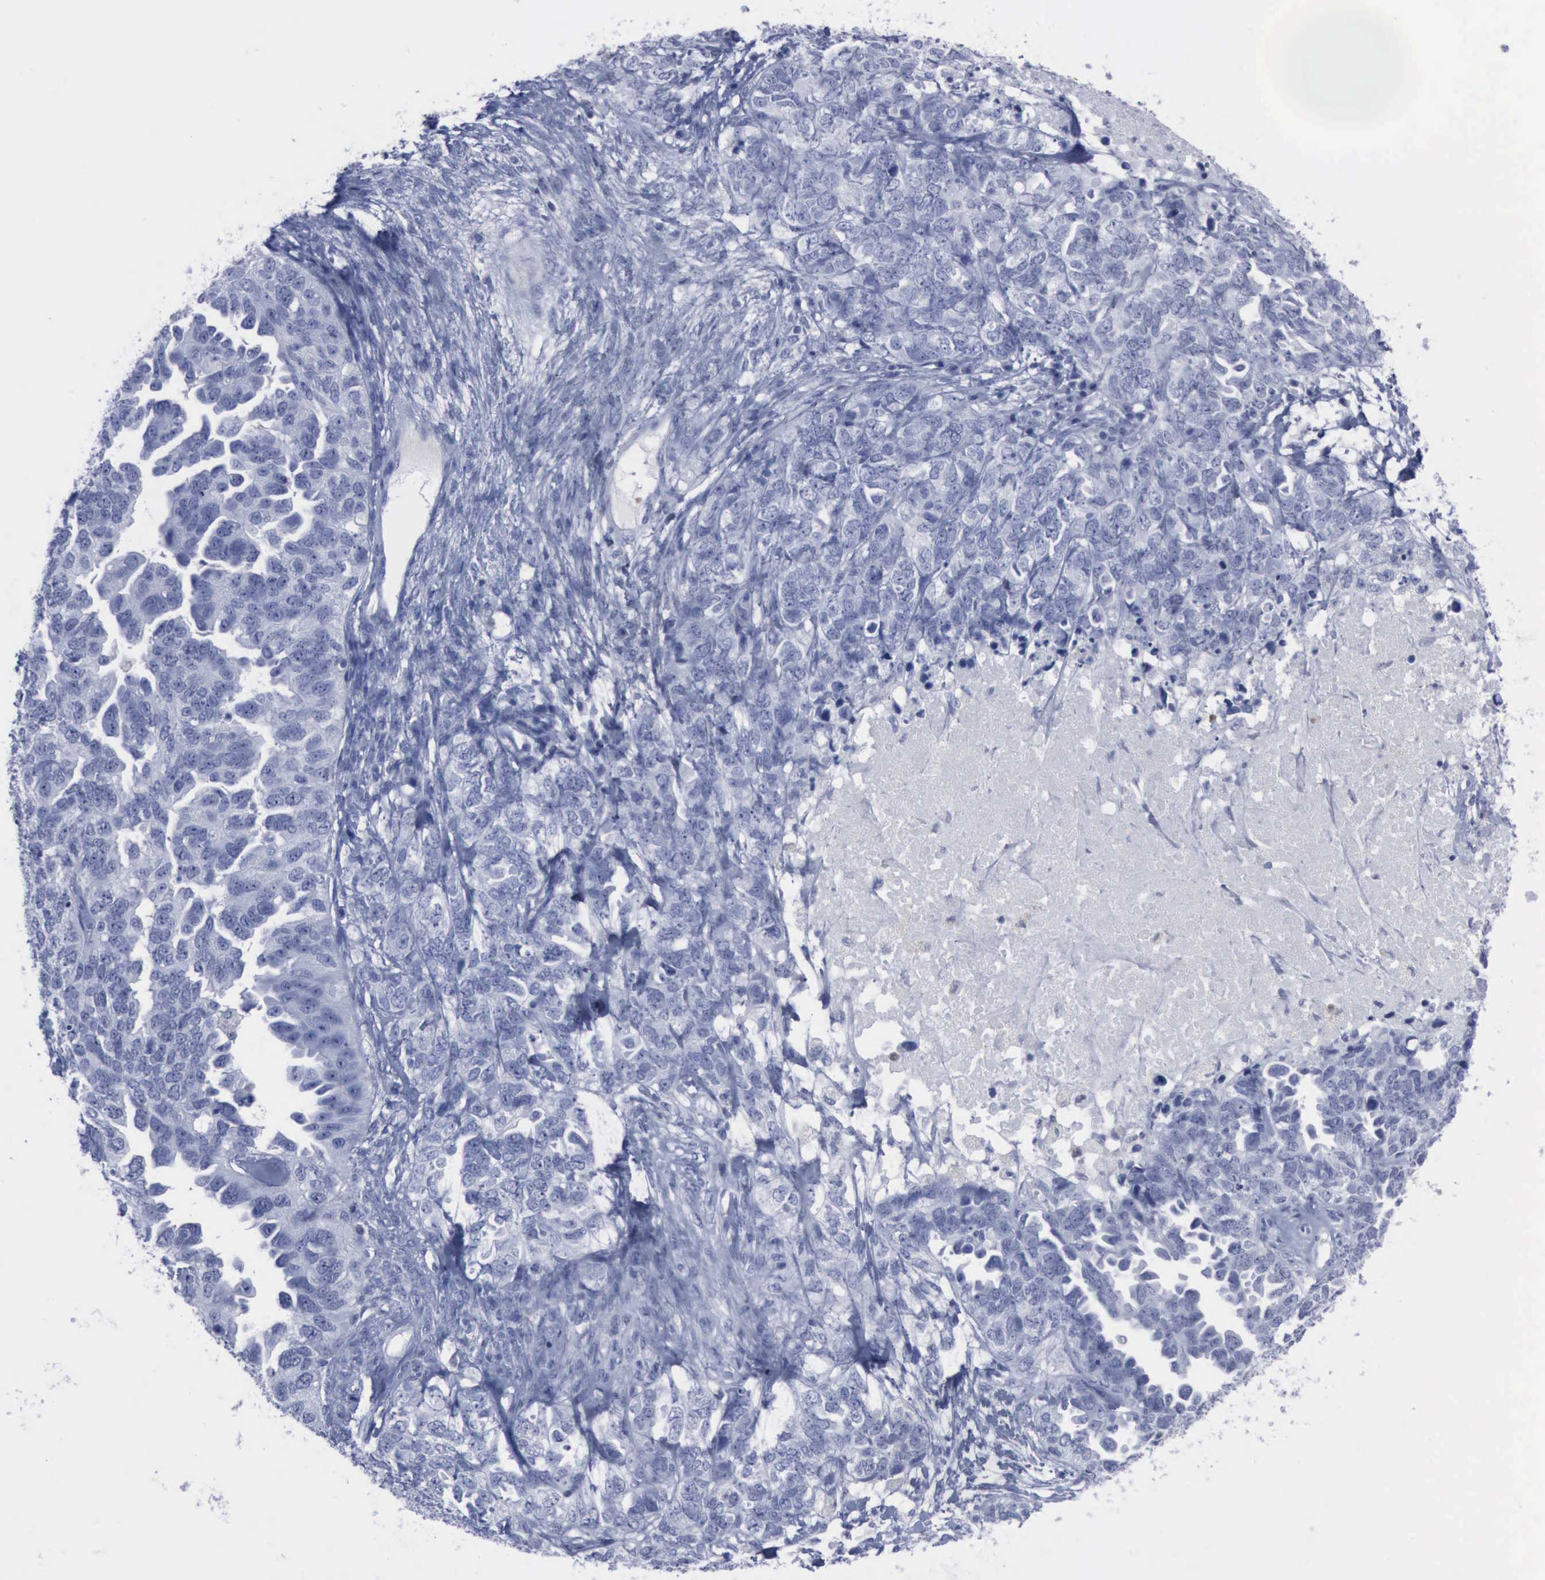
{"staining": {"intensity": "negative", "quantity": "none", "location": "none"}, "tissue": "ovarian cancer", "cell_type": "Tumor cells", "image_type": "cancer", "snomed": [{"axis": "morphology", "description": "Cystadenocarcinoma, serous, NOS"}, {"axis": "topography", "description": "Ovary"}], "caption": "IHC of ovarian serous cystadenocarcinoma demonstrates no expression in tumor cells.", "gene": "CSTA", "patient": {"sex": "female", "age": 82}}